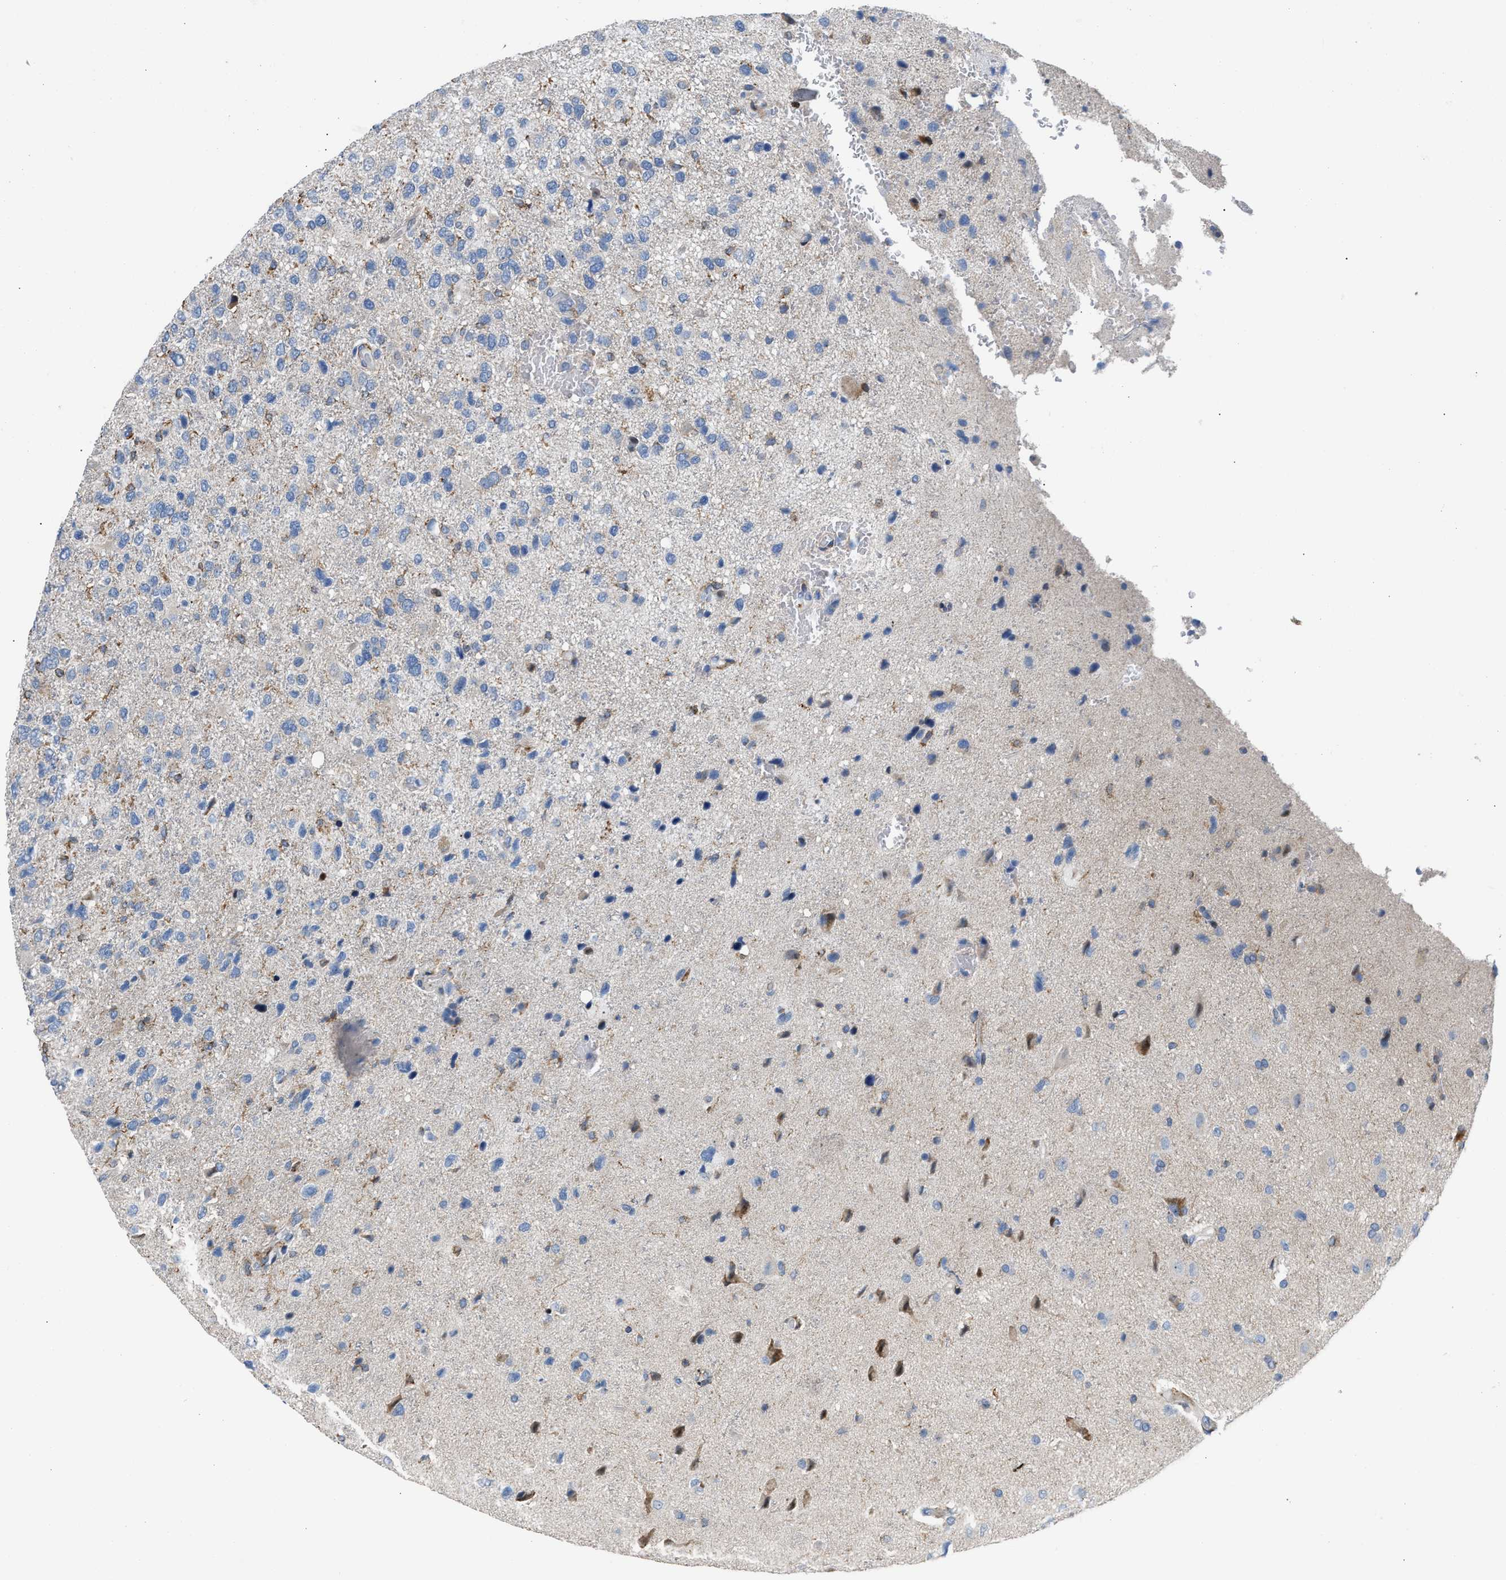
{"staining": {"intensity": "weak", "quantity": "<25%", "location": "cytoplasmic/membranous"}, "tissue": "glioma", "cell_type": "Tumor cells", "image_type": "cancer", "snomed": [{"axis": "morphology", "description": "Glioma, malignant, High grade"}, {"axis": "topography", "description": "Brain"}], "caption": "Immunohistochemistry (IHC) of malignant glioma (high-grade) displays no staining in tumor cells.", "gene": "ATP9A", "patient": {"sex": "female", "age": 58}}